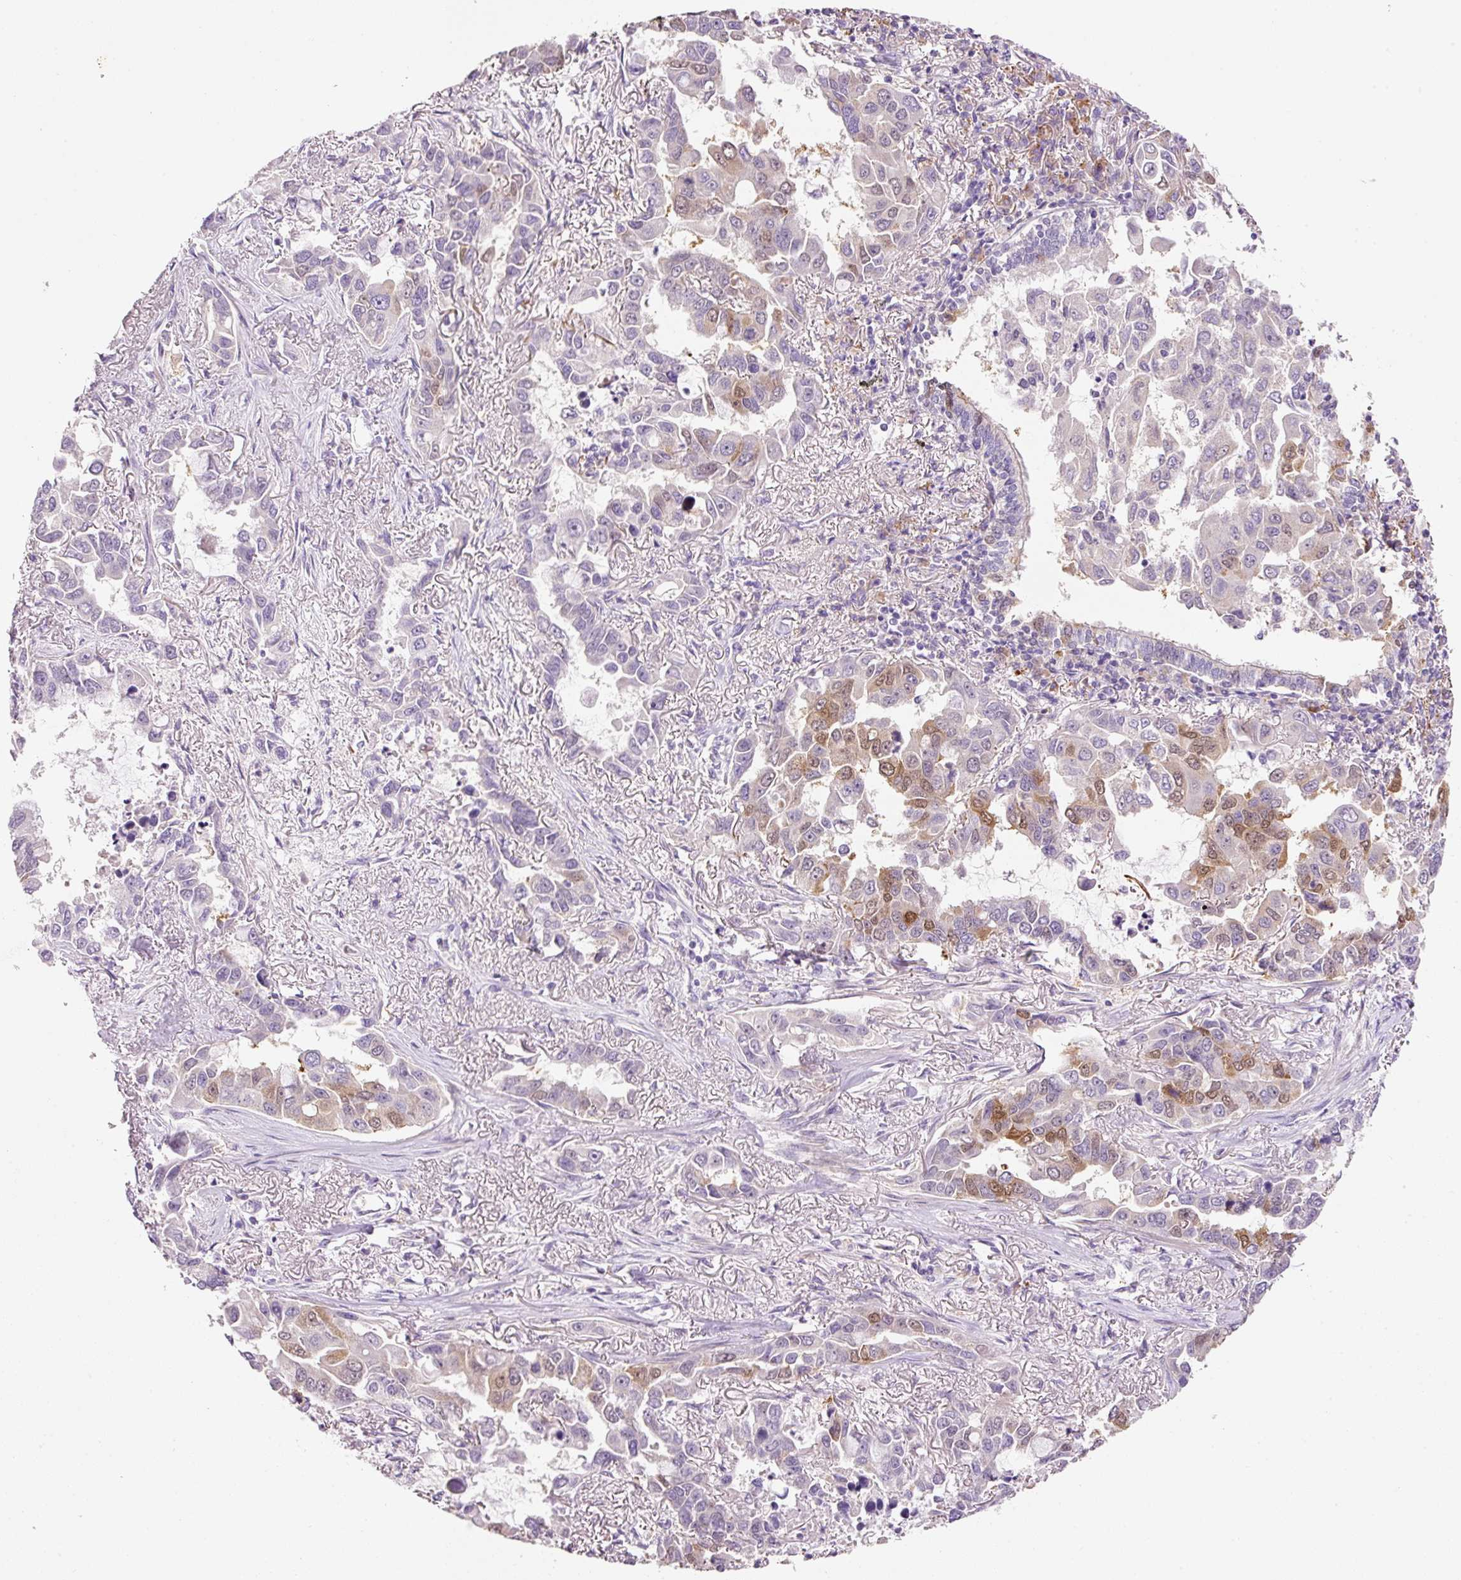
{"staining": {"intensity": "moderate", "quantity": "<25%", "location": "cytoplasmic/membranous,nuclear"}, "tissue": "lung cancer", "cell_type": "Tumor cells", "image_type": "cancer", "snomed": [{"axis": "morphology", "description": "Adenocarcinoma, NOS"}, {"axis": "topography", "description": "Lung"}], "caption": "Immunohistochemistry (IHC) (DAB) staining of adenocarcinoma (lung) exhibits moderate cytoplasmic/membranous and nuclear protein staining in approximately <25% of tumor cells.", "gene": "TENT5C", "patient": {"sex": "male", "age": 64}}